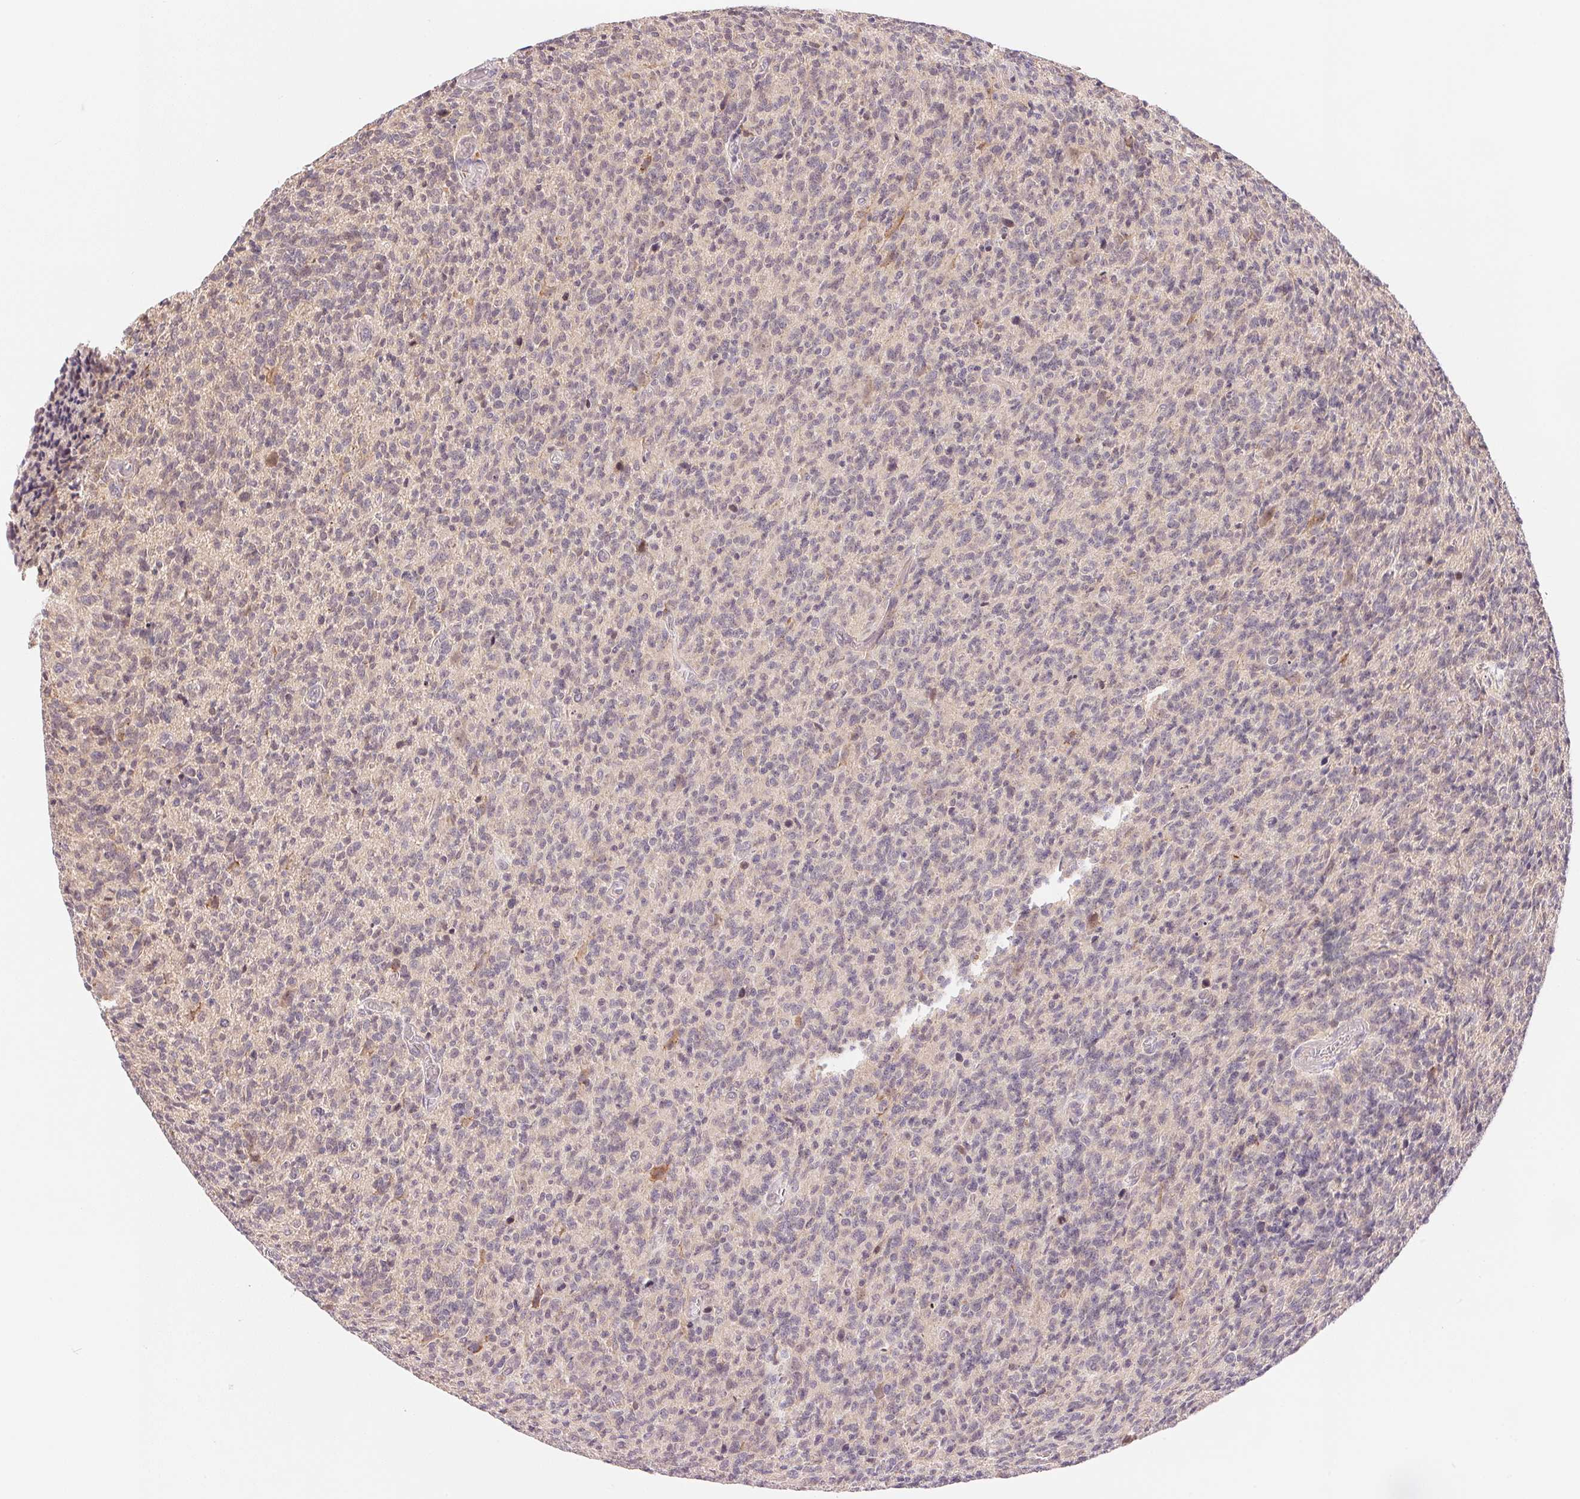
{"staining": {"intensity": "negative", "quantity": "none", "location": "none"}, "tissue": "glioma", "cell_type": "Tumor cells", "image_type": "cancer", "snomed": [{"axis": "morphology", "description": "Glioma, malignant, High grade"}, {"axis": "topography", "description": "Brain"}], "caption": "The histopathology image shows no staining of tumor cells in malignant glioma (high-grade).", "gene": "BNIP5", "patient": {"sex": "male", "age": 76}}